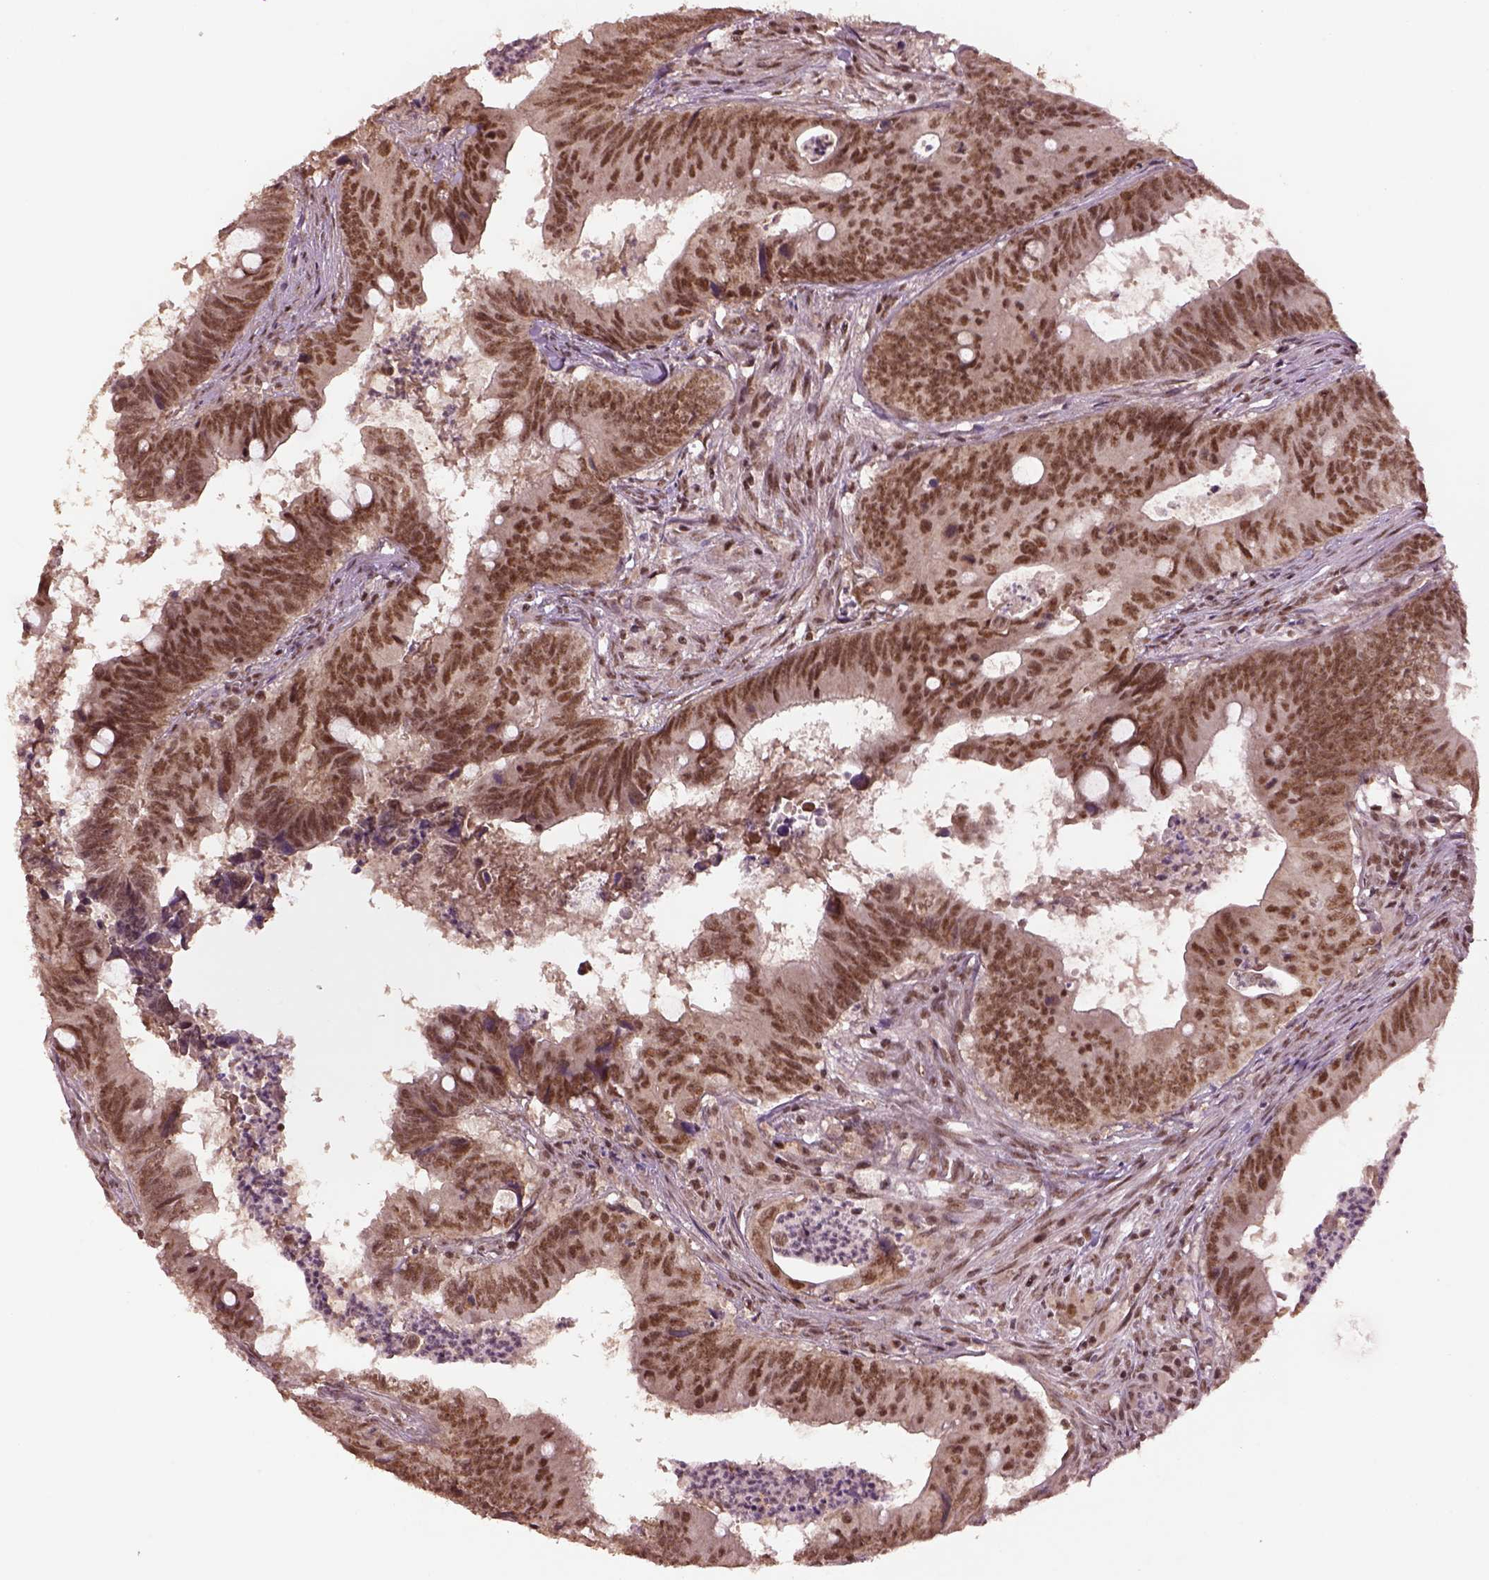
{"staining": {"intensity": "moderate", "quantity": ">75%", "location": "nuclear"}, "tissue": "colorectal cancer", "cell_type": "Tumor cells", "image_type": "cancer", "snomed": [{"axis": "morphology", "description": "Adenocarcinoma, NOS"}, {"axis": "topography", "description": "Colon"}], "caption": "Tumor cells display medium levels of moderate nuclear positivity in about >75% of cells in human colorectal adenocarcinoma. (Brightfield microscopy of DAB IHC at high magnification).", "gene": "BRD9", "patient": {"sex": "female", "age": 82}}